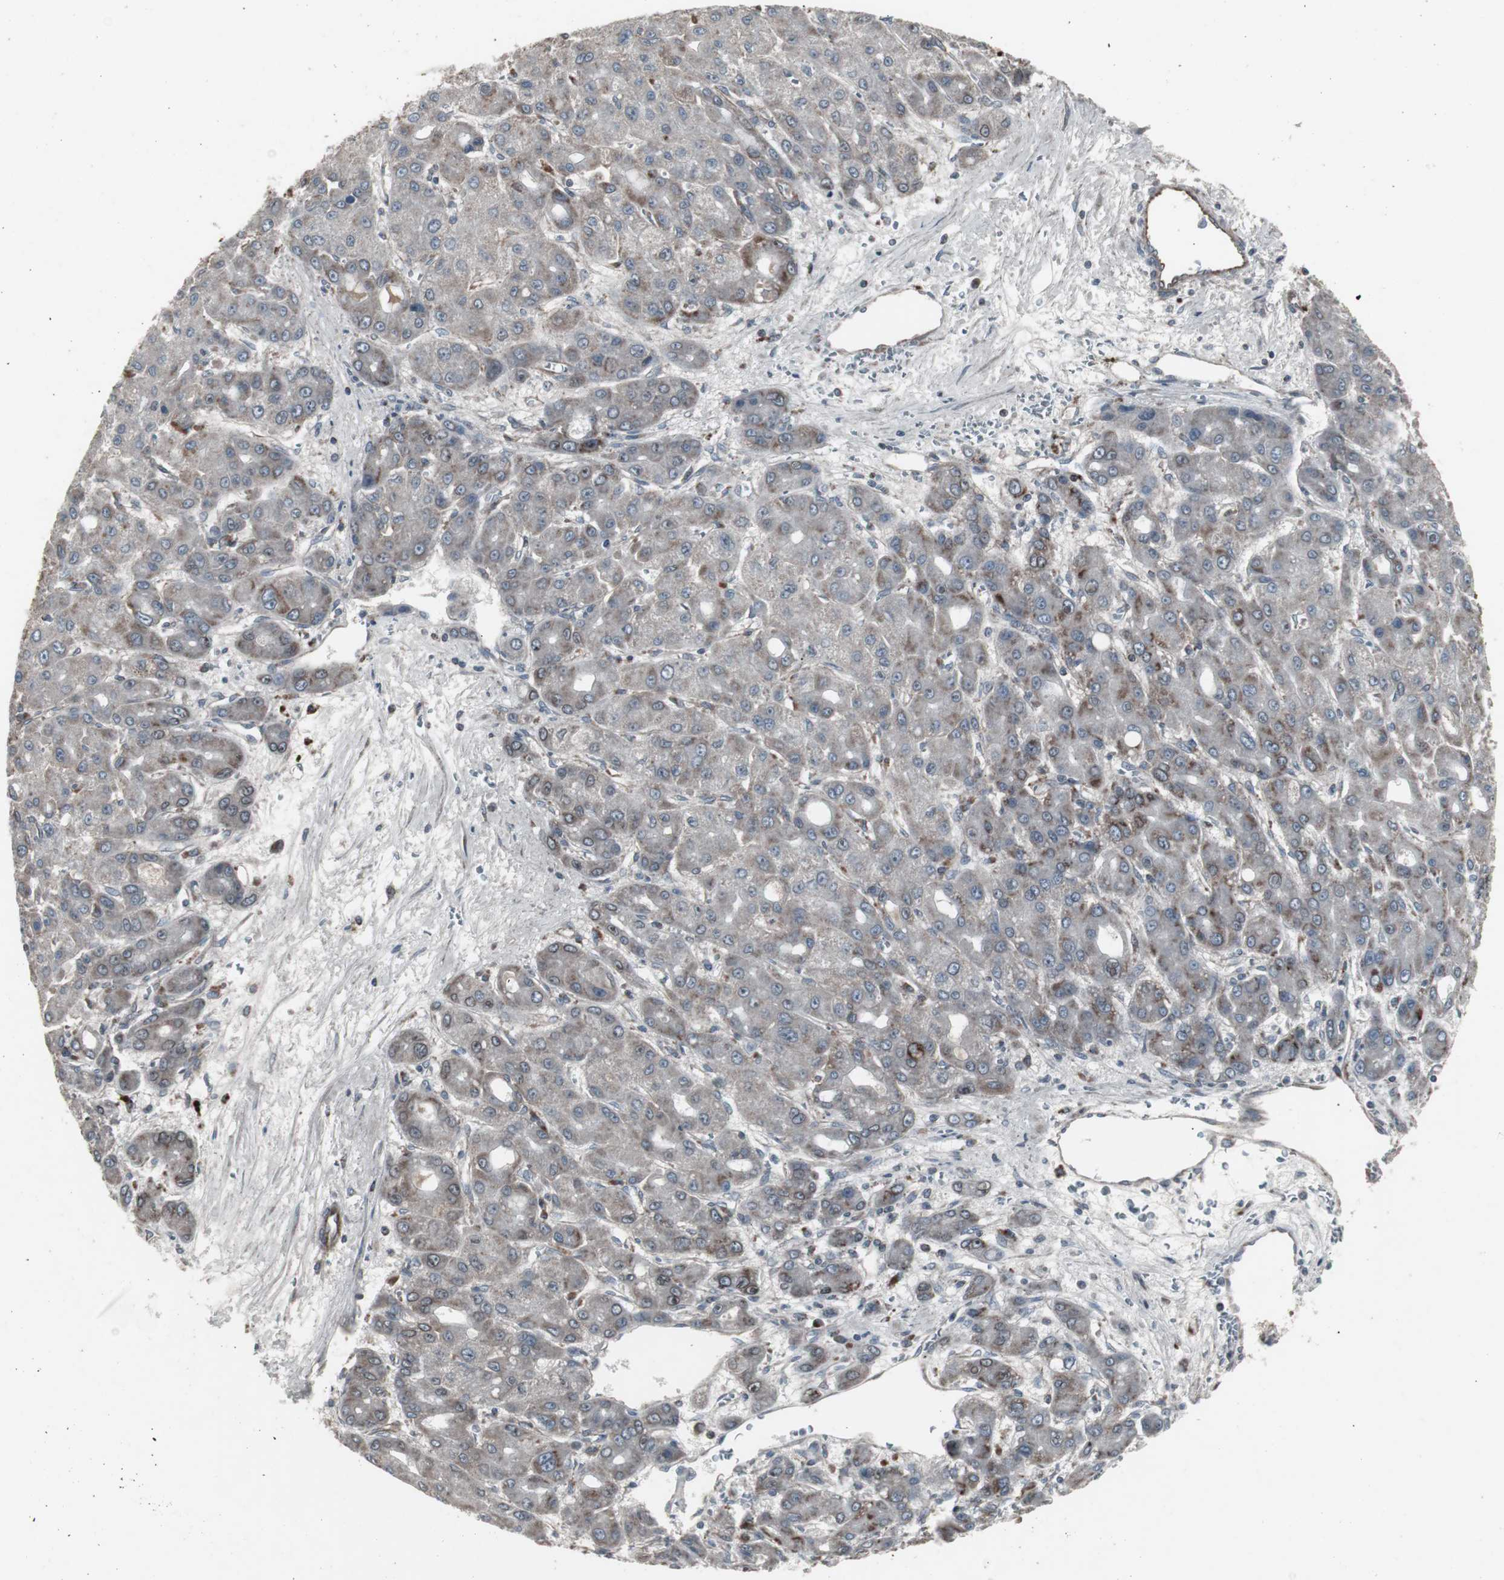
{"staining": {"intensity": "moderate", "quantity": "25%-75%", "location": "cytoplasmic/membranous"}, "tissue": "liver cancer", "cell_type": "Tumor cells", "image_type": "cancer", "snomed": [{"axis": "morphology", "description": "Carcinoma, Hepatocellular, NOS"}, {"axis": "topography", "description": "Liver"}], "caption": "Protein analysis of liver cancer tissue shows moderate cytoplasmic/membranous expression in about 25%-75% of tumor cells.", "gene": "SSTR2", "patient": {"sex": "male", "age": 55}}